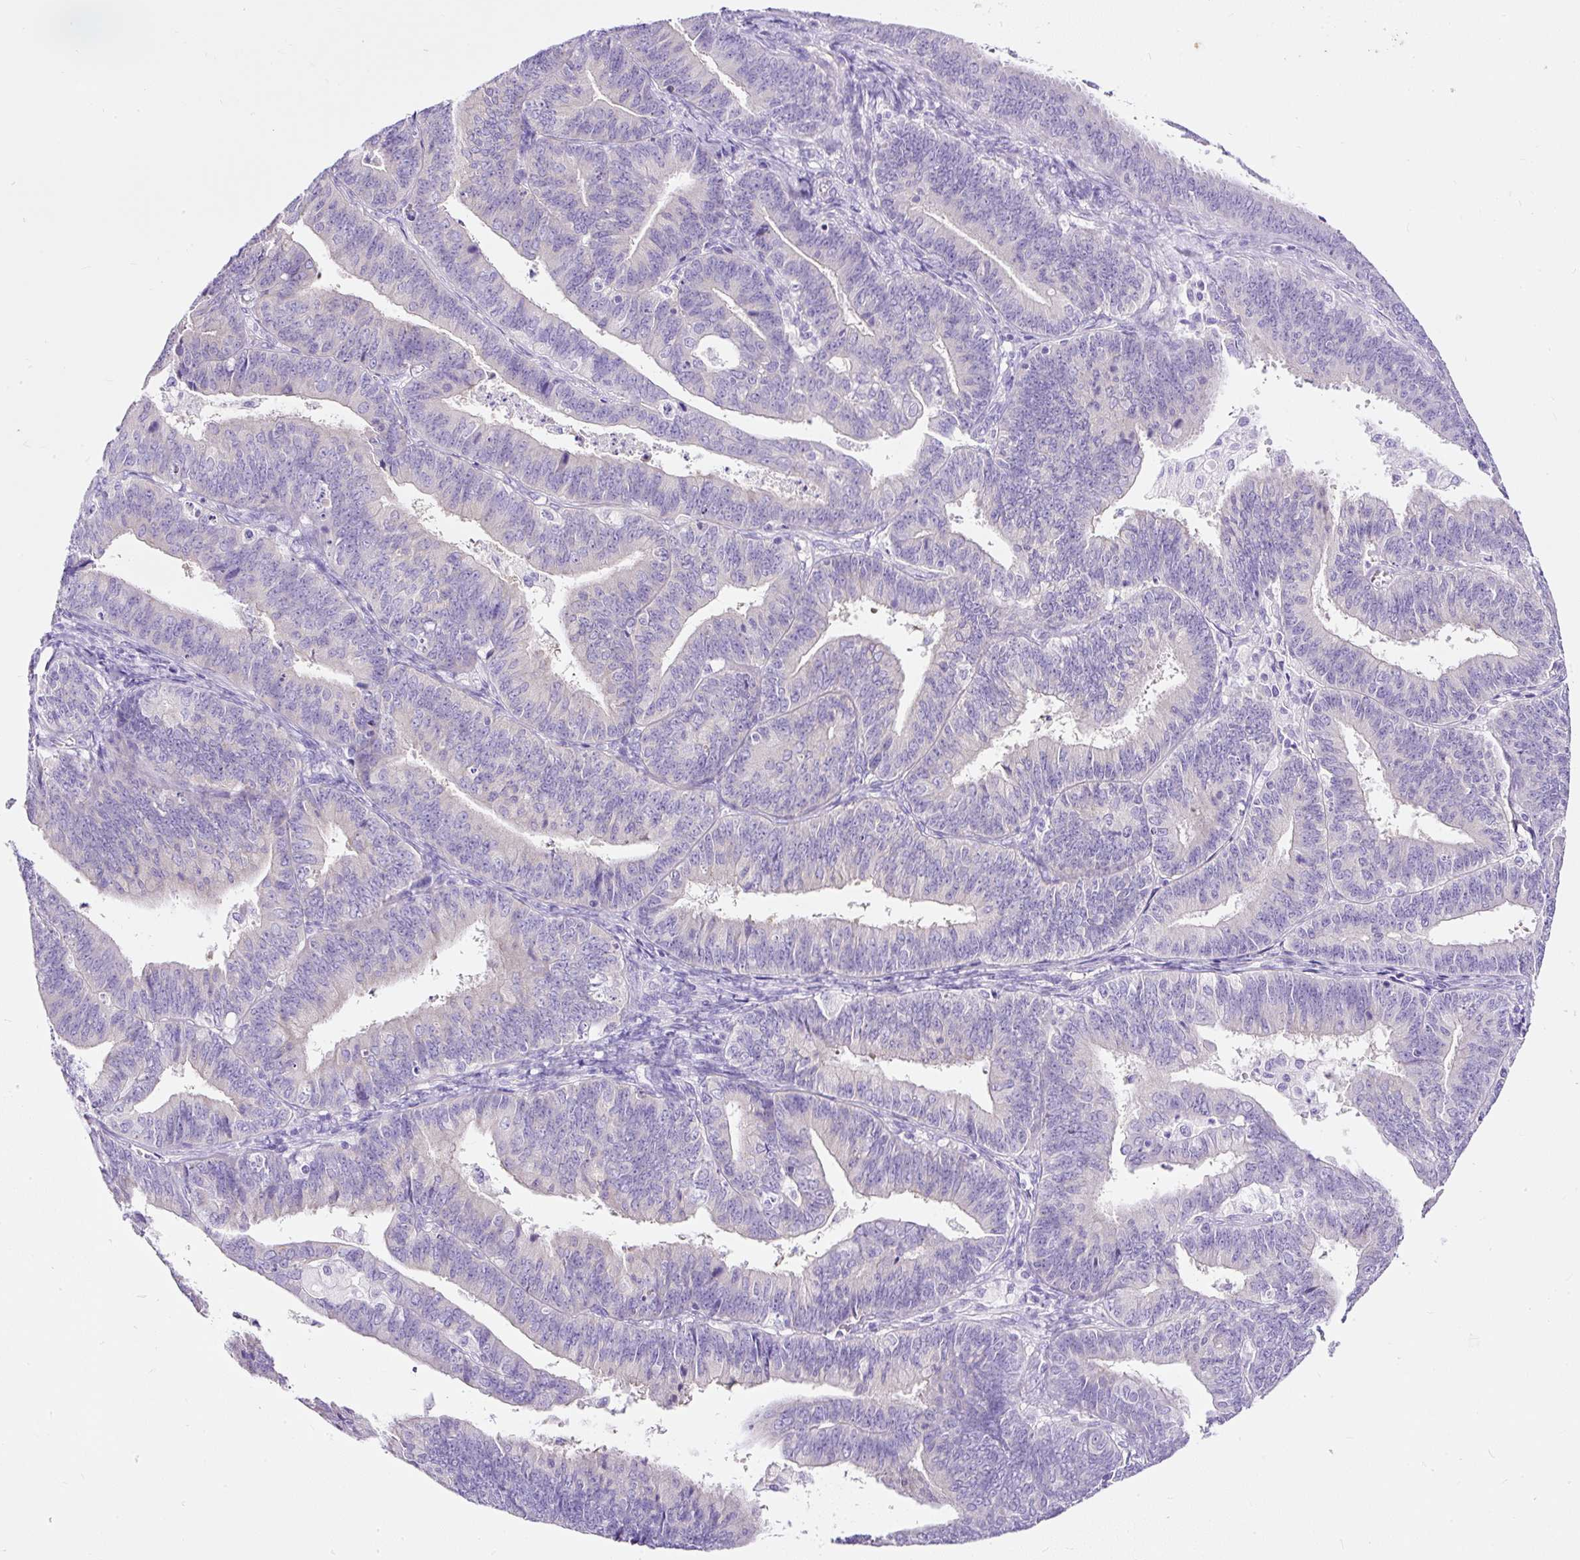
{"staining": {"intensity": "negative", "quantity": "none", "location": "none"}, "tissue": "endometrial cancer", "cell_type": "Tumor cells", "image_type": "cancer", "snomed": [{"axis": "morphology", "description": "Adenocarcinoma, NOS"}, {"axis": "topography", "description": "Endometrium"}], "caption": "Immunohistochemical staining of adenocarcinoma (endometrial) reveals no significant positivity in tumor cells. Brightfield microscopy of immunohistochemistry stained with DAB (3,3'-diaminobenzidine) (brown) and hematoxylin (blue), captured at high magnification.", "gene": "STOX2", "patient": {"sex": "female", "age": 73}}